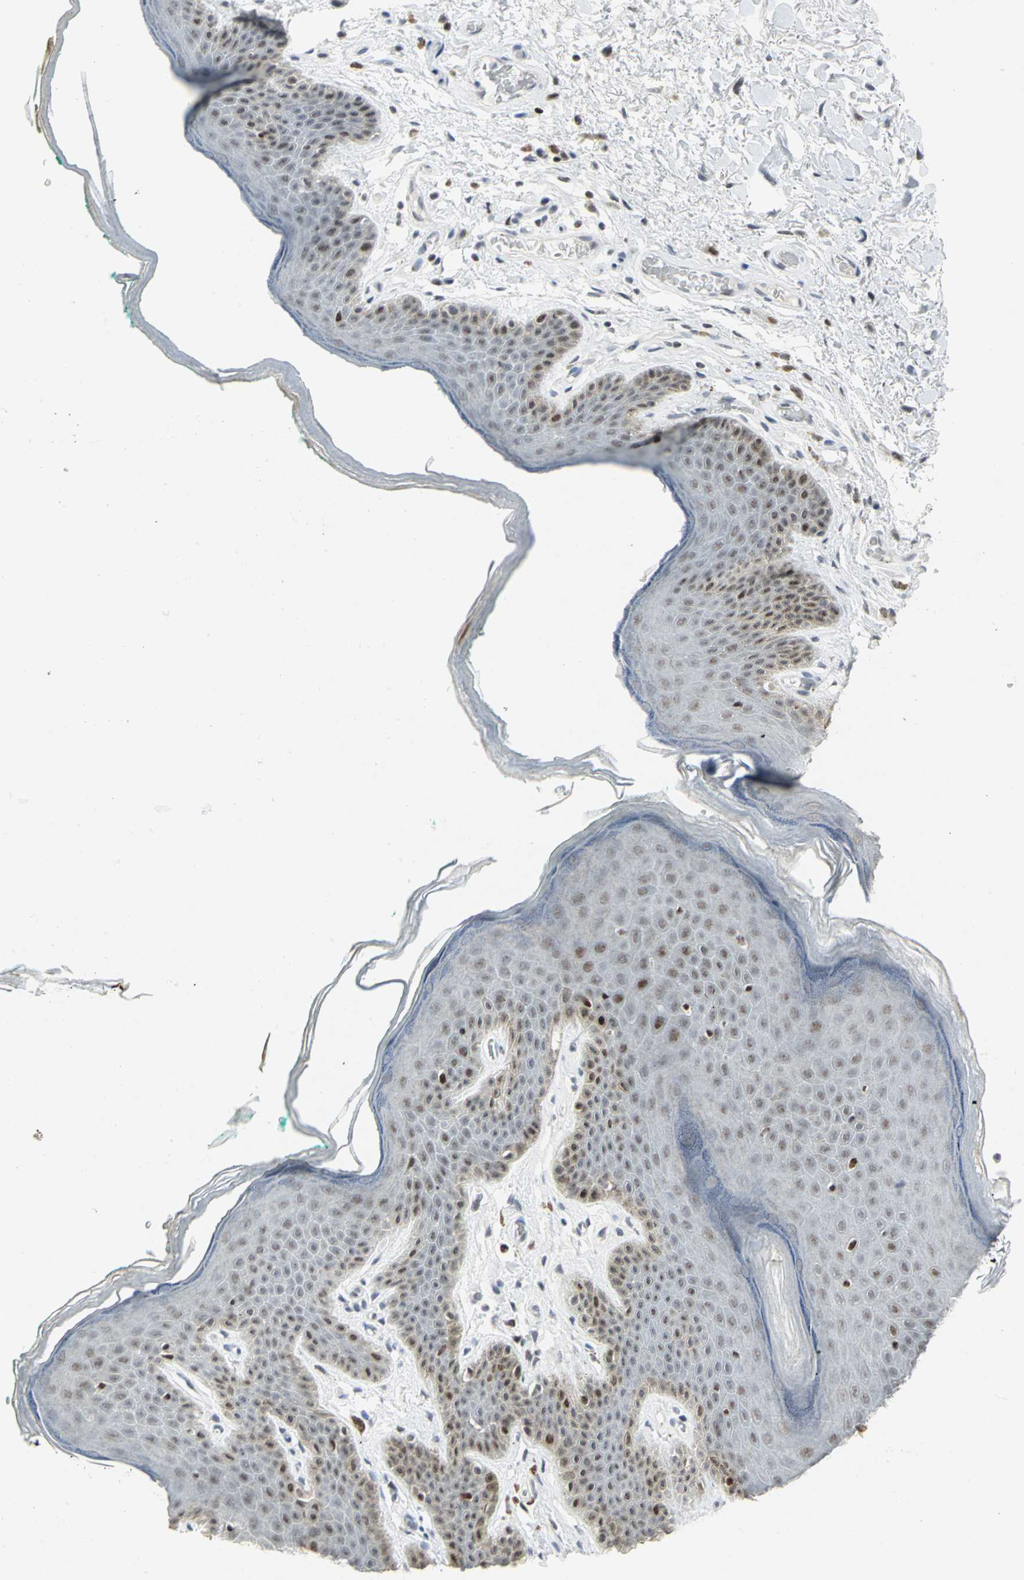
{"staining": {"intensity": "moderate", "quantity": "25%-75%", "location": "cytoplasmic/membranous,nuclear"}, "tissue": "skin", "cell_type": "Epidermal cells", "image_type": "normal", "snomed": [{"axis": "morphology", "description": "Normal tissue, NOS"}, {"axis": "topography", "description": "Anal"}], "caption": "Protein expression analysis of benign skin shows moderate cytoplasmic/membranous,nuclear staining in about 25%-75% of epidermal cells. Using DAB (brown) and hematoxylin (blue) stains, captured at high magnification using brightfield microscopy.", "gene": "RPA1", "patient": {"sex": "male", "age": 74}}